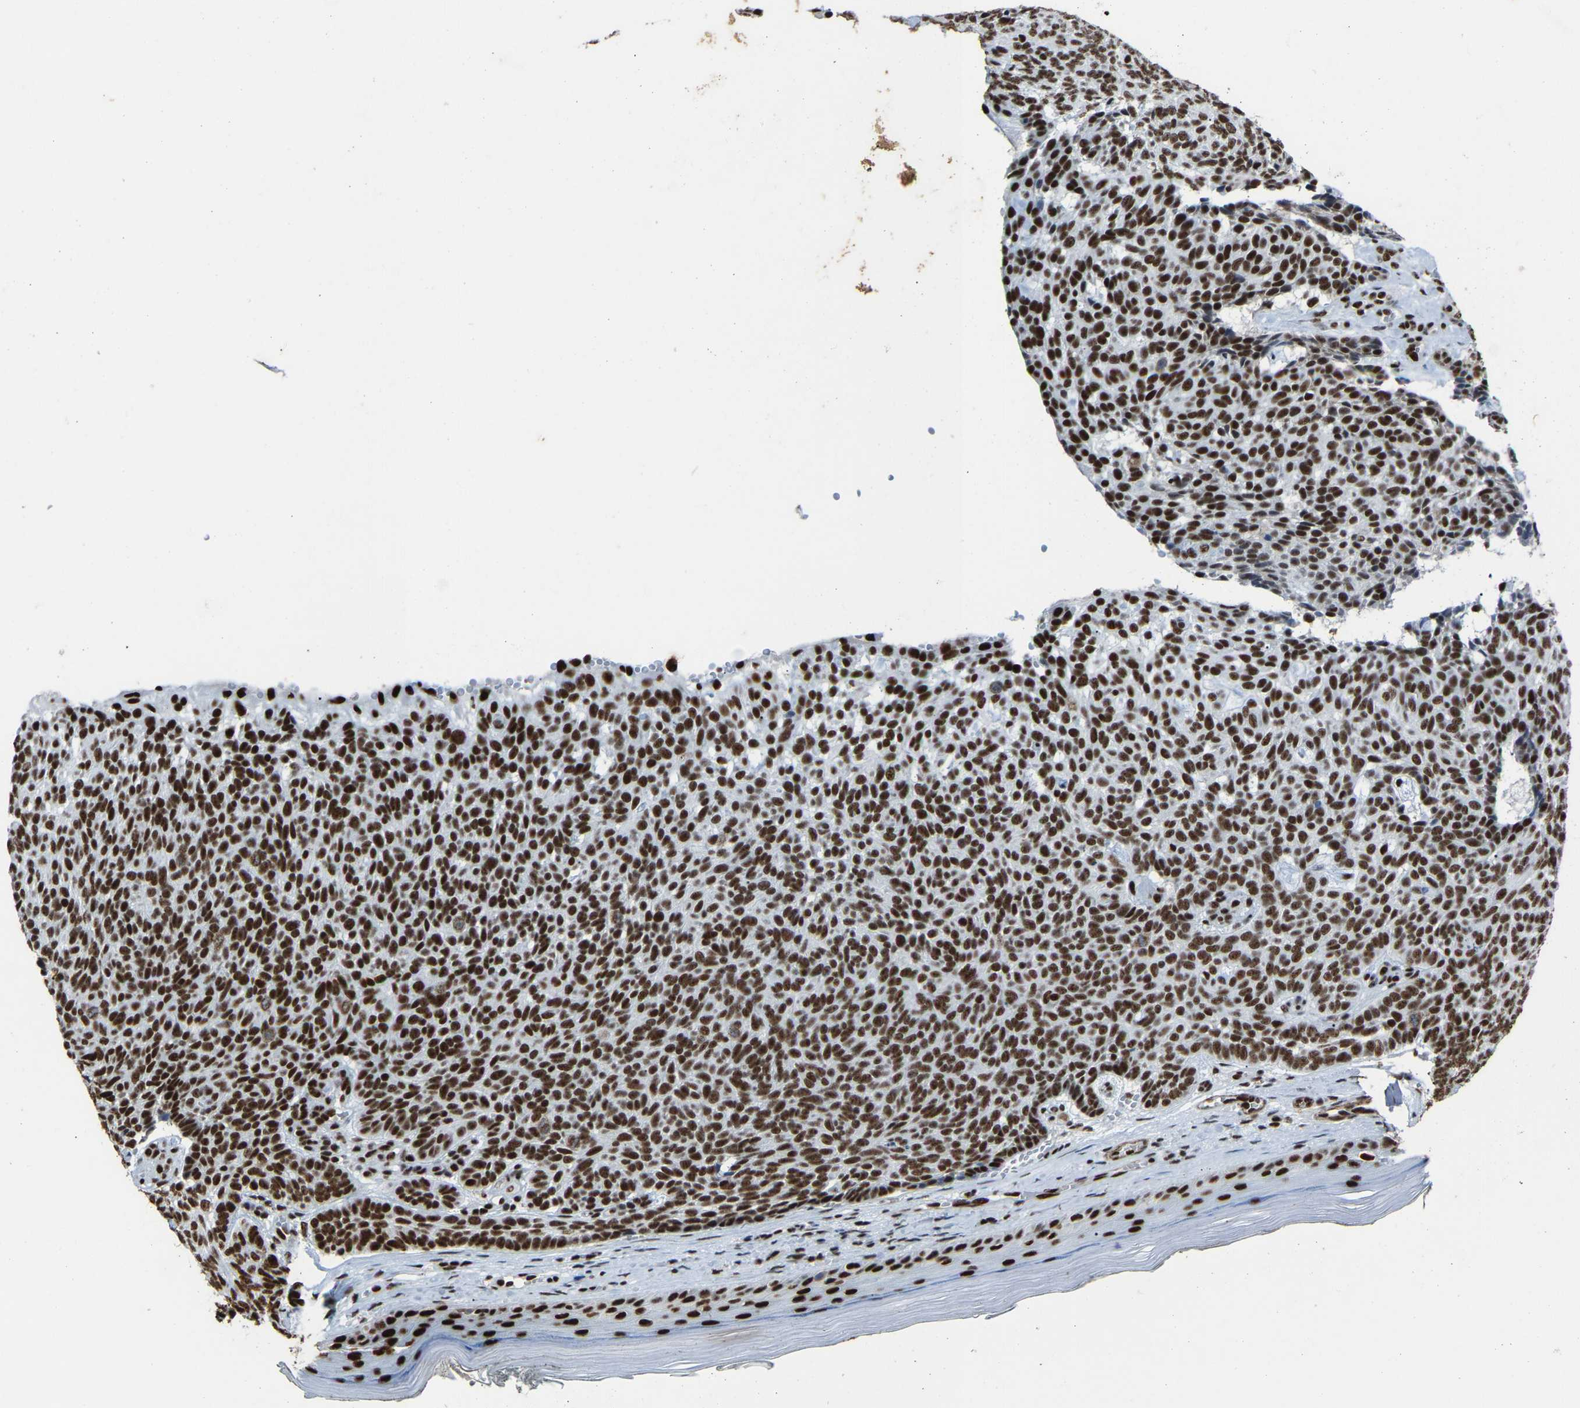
{"staining": {"intensity": "strong", "quantity": ">75%", "location": "nuclear"}, "tissue": "skin cancer", "cell_type": "Tumor cells", "image_type": "cancer", "snomed": [{"axis": "morphology", "description": "Basal cell carcinoma"}, {"axis": "topography", "description": "Skin"}], "caption": "Protein staining shows strong nuclear positivity in approximately >75% of tumor cells in basal cell carcinoma (skin).", "gene": "DDX5", "patient": {"sex": "male", "age": 61}}